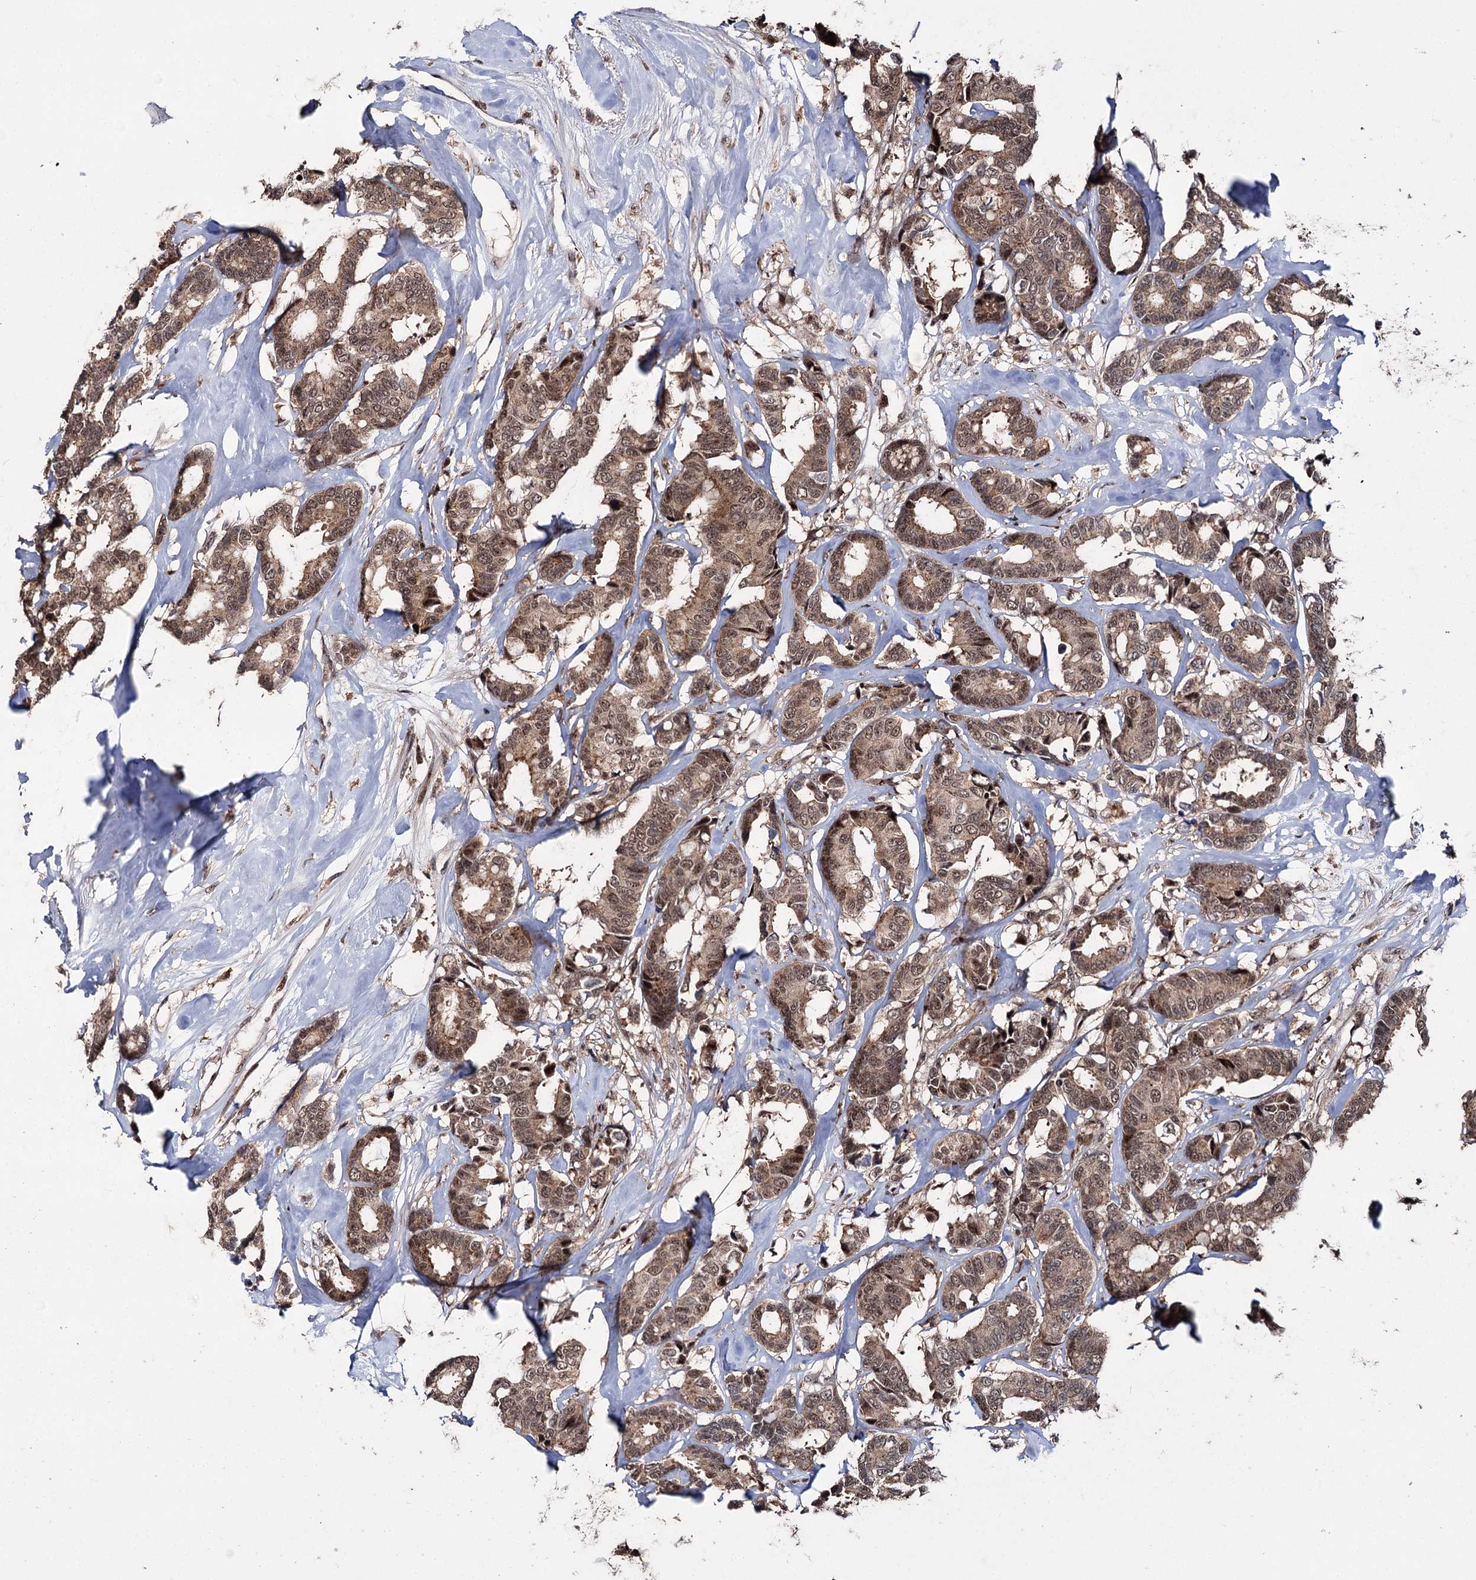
{"staining": {"intensity": "moderate", "quantity": ">75%", "location": "cytoplasmic/membranous,nuclear"}, "tissue": "breast cancer", "cell_type": "Tumor cells", "image_type": "cancer", "snomed": [{"axis": "morphology", "description": "Duct carcinoma"}, {"axis": "topography", "description": "Breast"}], "caption": "Breast cancer tissue displays moderate cytoplasmic/membranous and nuclear staining in approximately >75% of tumor cells (Stains: DAB (3,3'-diaminobenzidine) in brown, nuclei in blue, Microscopy: brightfield microscopy at high magnification).", "gene": "MKNK2", "patient": {"sex": "female", "age": 87}}